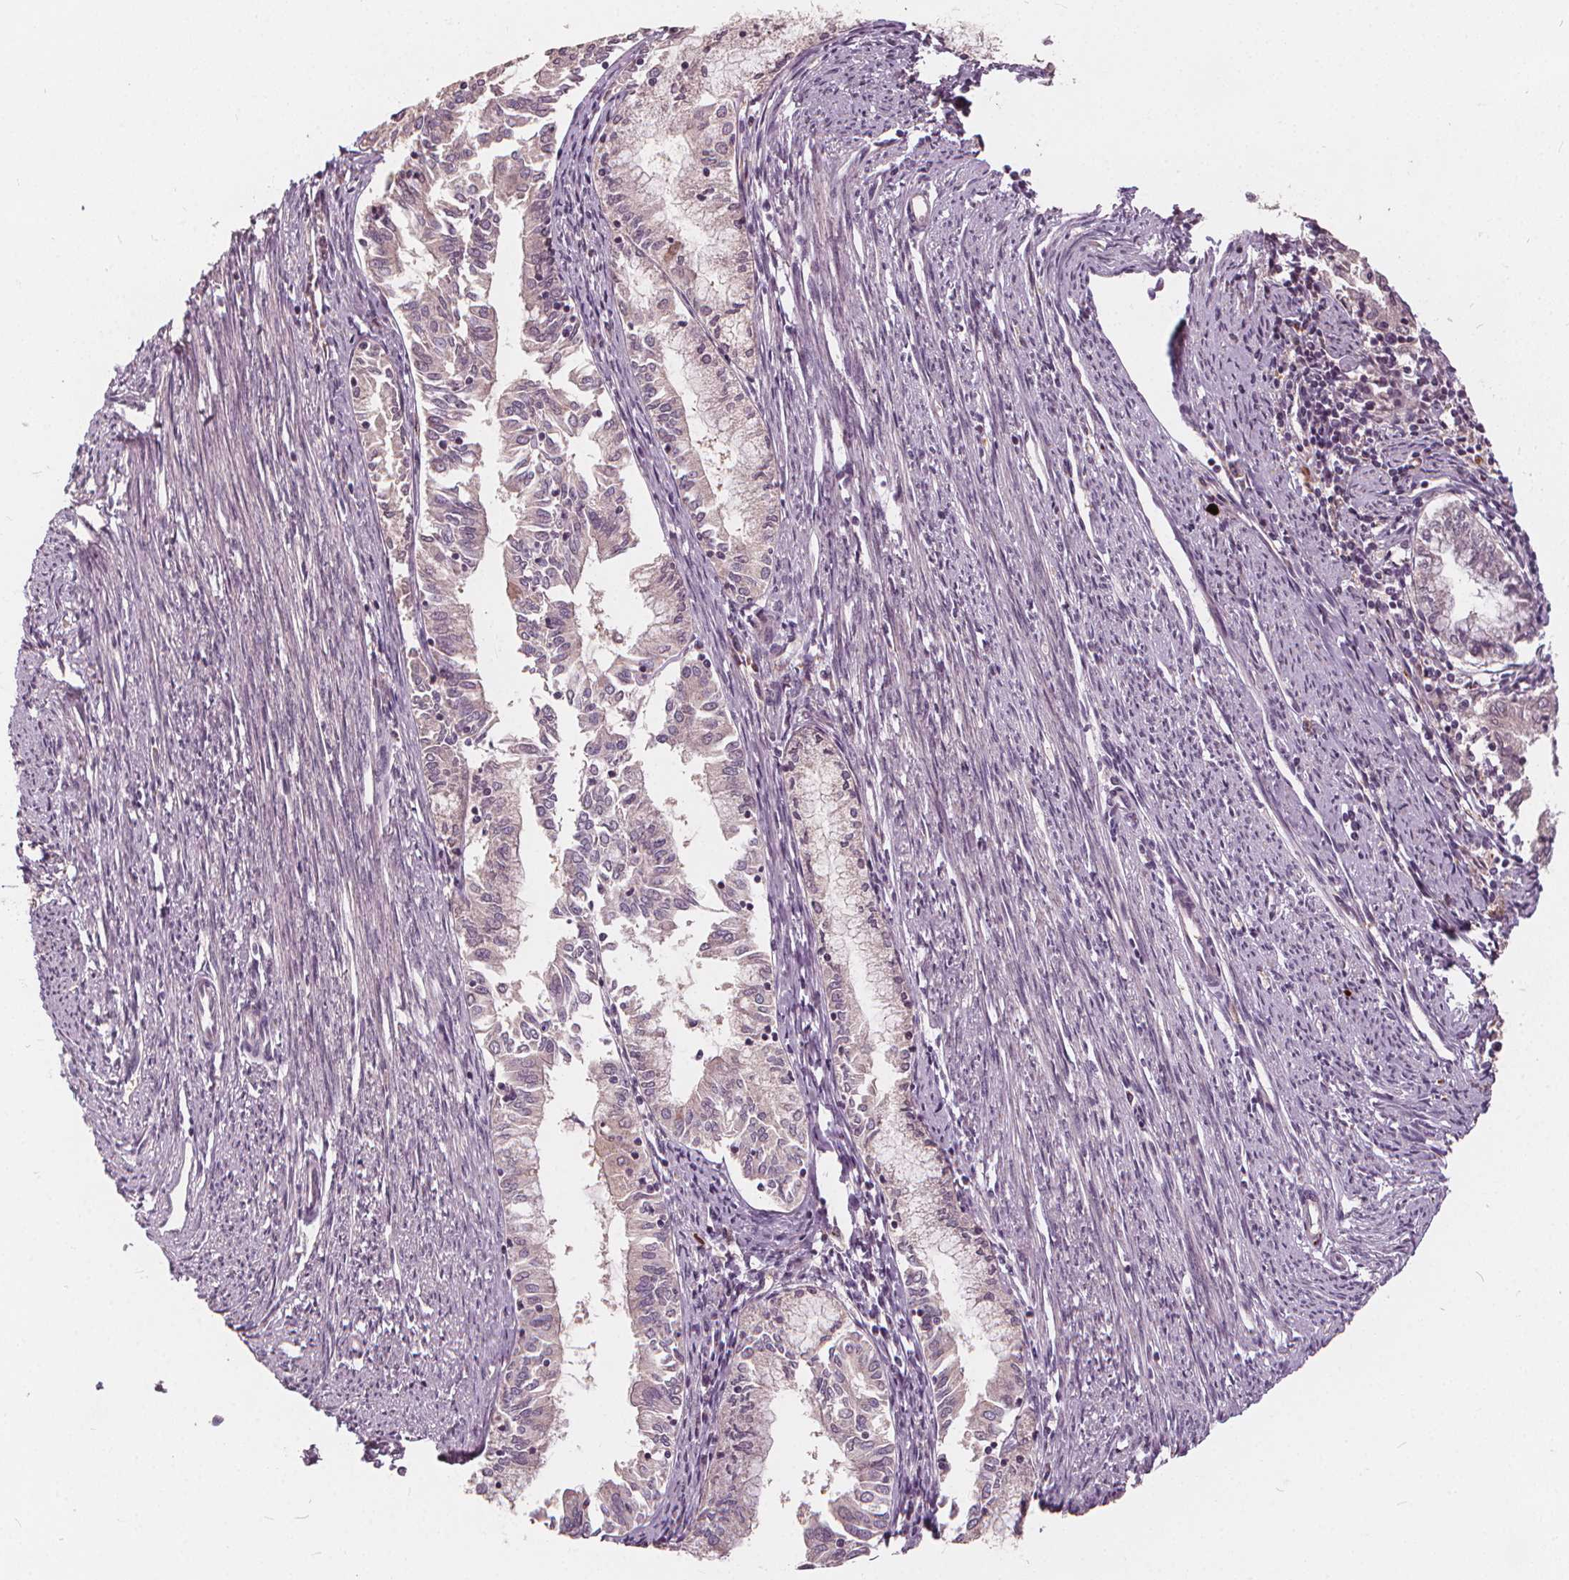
{"staining": {"intensity": "negative", "quantity": "none", "location": "none"}, "tissue": "endometrial cancer", "cell_type": "Tumor cells", "image_type": "cancer", "snomed": [{"axis": "morphology", "description": "Adenocarcinoma, NOS"}, {"axis": "topography", "description": "Endometrium"}], "caption": "IHC histopathology image of neoplastic tissue: human adenocarcinoma (endometrial) stained with DAB (3,3'-diaminobenzidine) shows no significant protein staining in tumor cells. The staining was performed using DAB to visualize the protein expression in brown, while the nuclei were stained in blue with hematoxylin (Magnification: 20x).", "gene": "IPO13", "patient": {"sex": "female", "age": 79}}